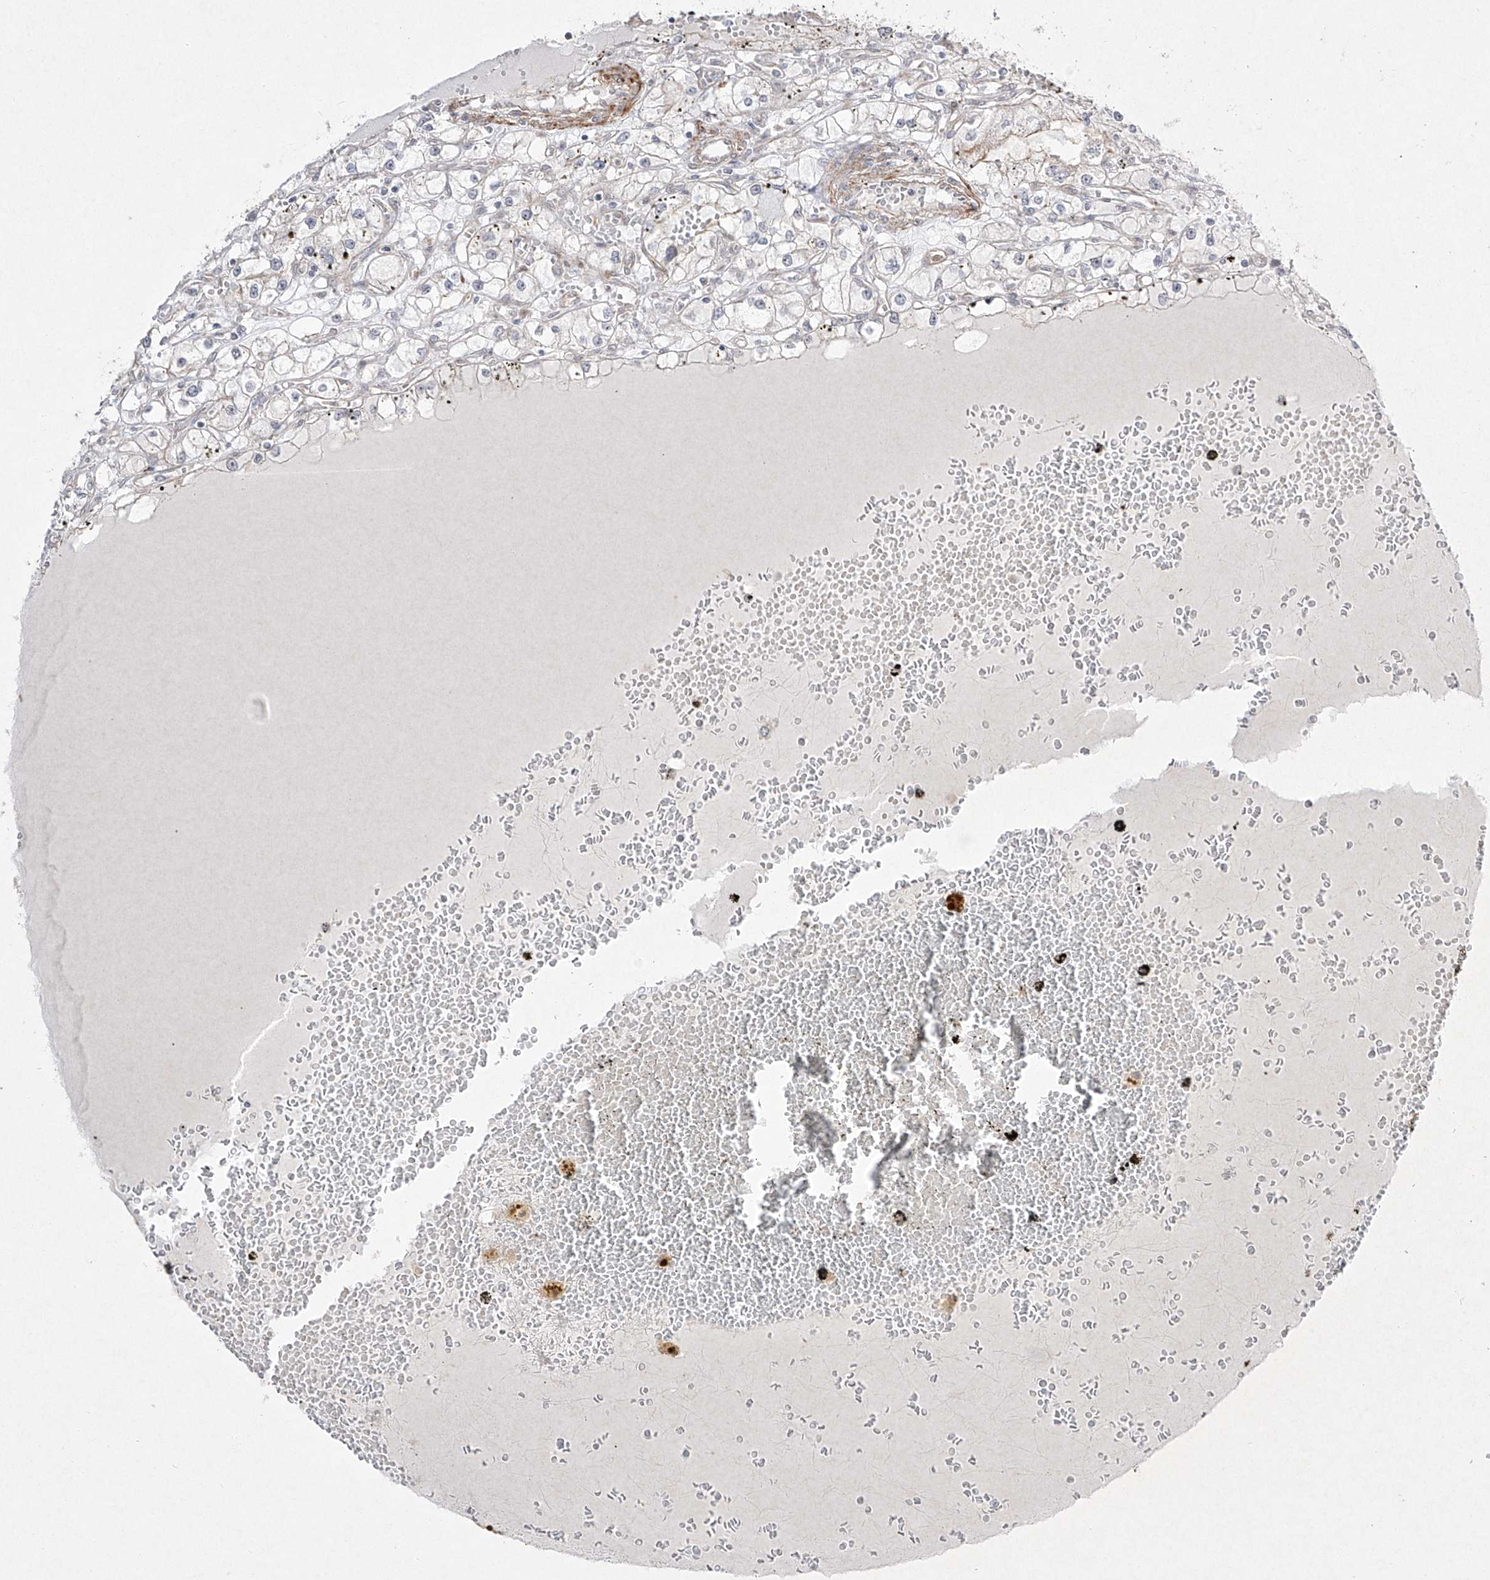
{"staining": {"intensity": "negative", "quantity": "none", "location": "none"}, "tissue": "renal cancer", "cell_type": "Tumor cells", "image_type": "cancer", "snomed": [{"axis": "morphology", "description": "Adenocarcinoma, NOS"}, {"axis": "topography", "description": "Kidney"}], "caption": "Human renal adenocarcinoma stained for a protein using immunohistochemistry displays no positivity in tumor cells.", "gene": "KDM1B", "patient": {"sex": "male", "age": 56}}